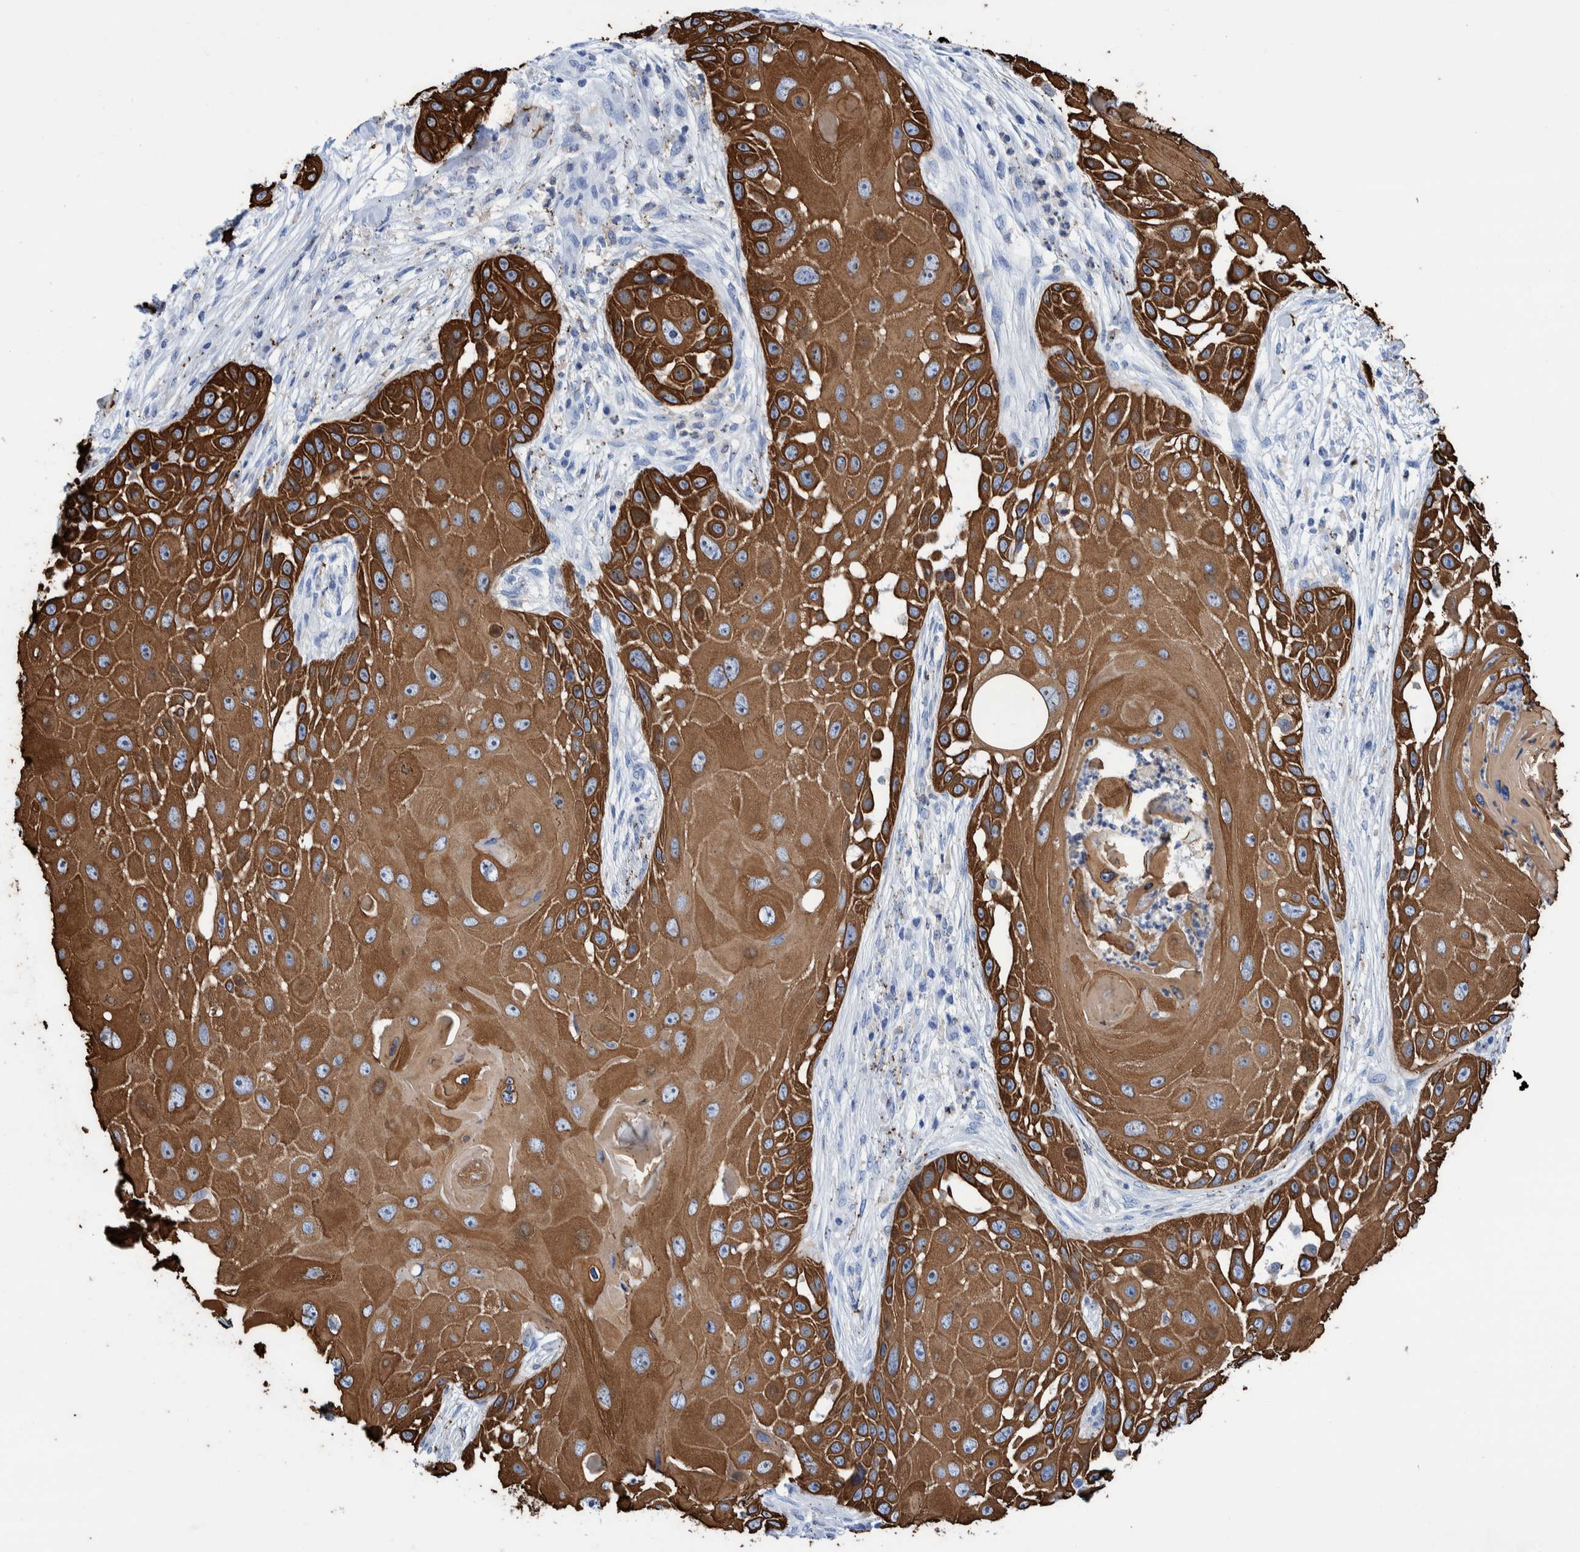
{"staining": {"intensity": "strong", "quantity": ">75%", "location": "cytoplasmic/membranous"}, "tissue": "skin cancer", "cell_type": "Tumor cells", "image_type": "cancer", "snomed": [{"axis": "morphology", "description": "Squamous cell carcinoma, NOS"}, {"axis": "topography", "description": "Skin"}], "caption": "Skin cancer stained with a brown dye displays strong cytoplasmic/membranous positive expression in approximately >75% of tumor cells.", "gene": "KRT14", "patient": {"sex": "female", "age": 44}}